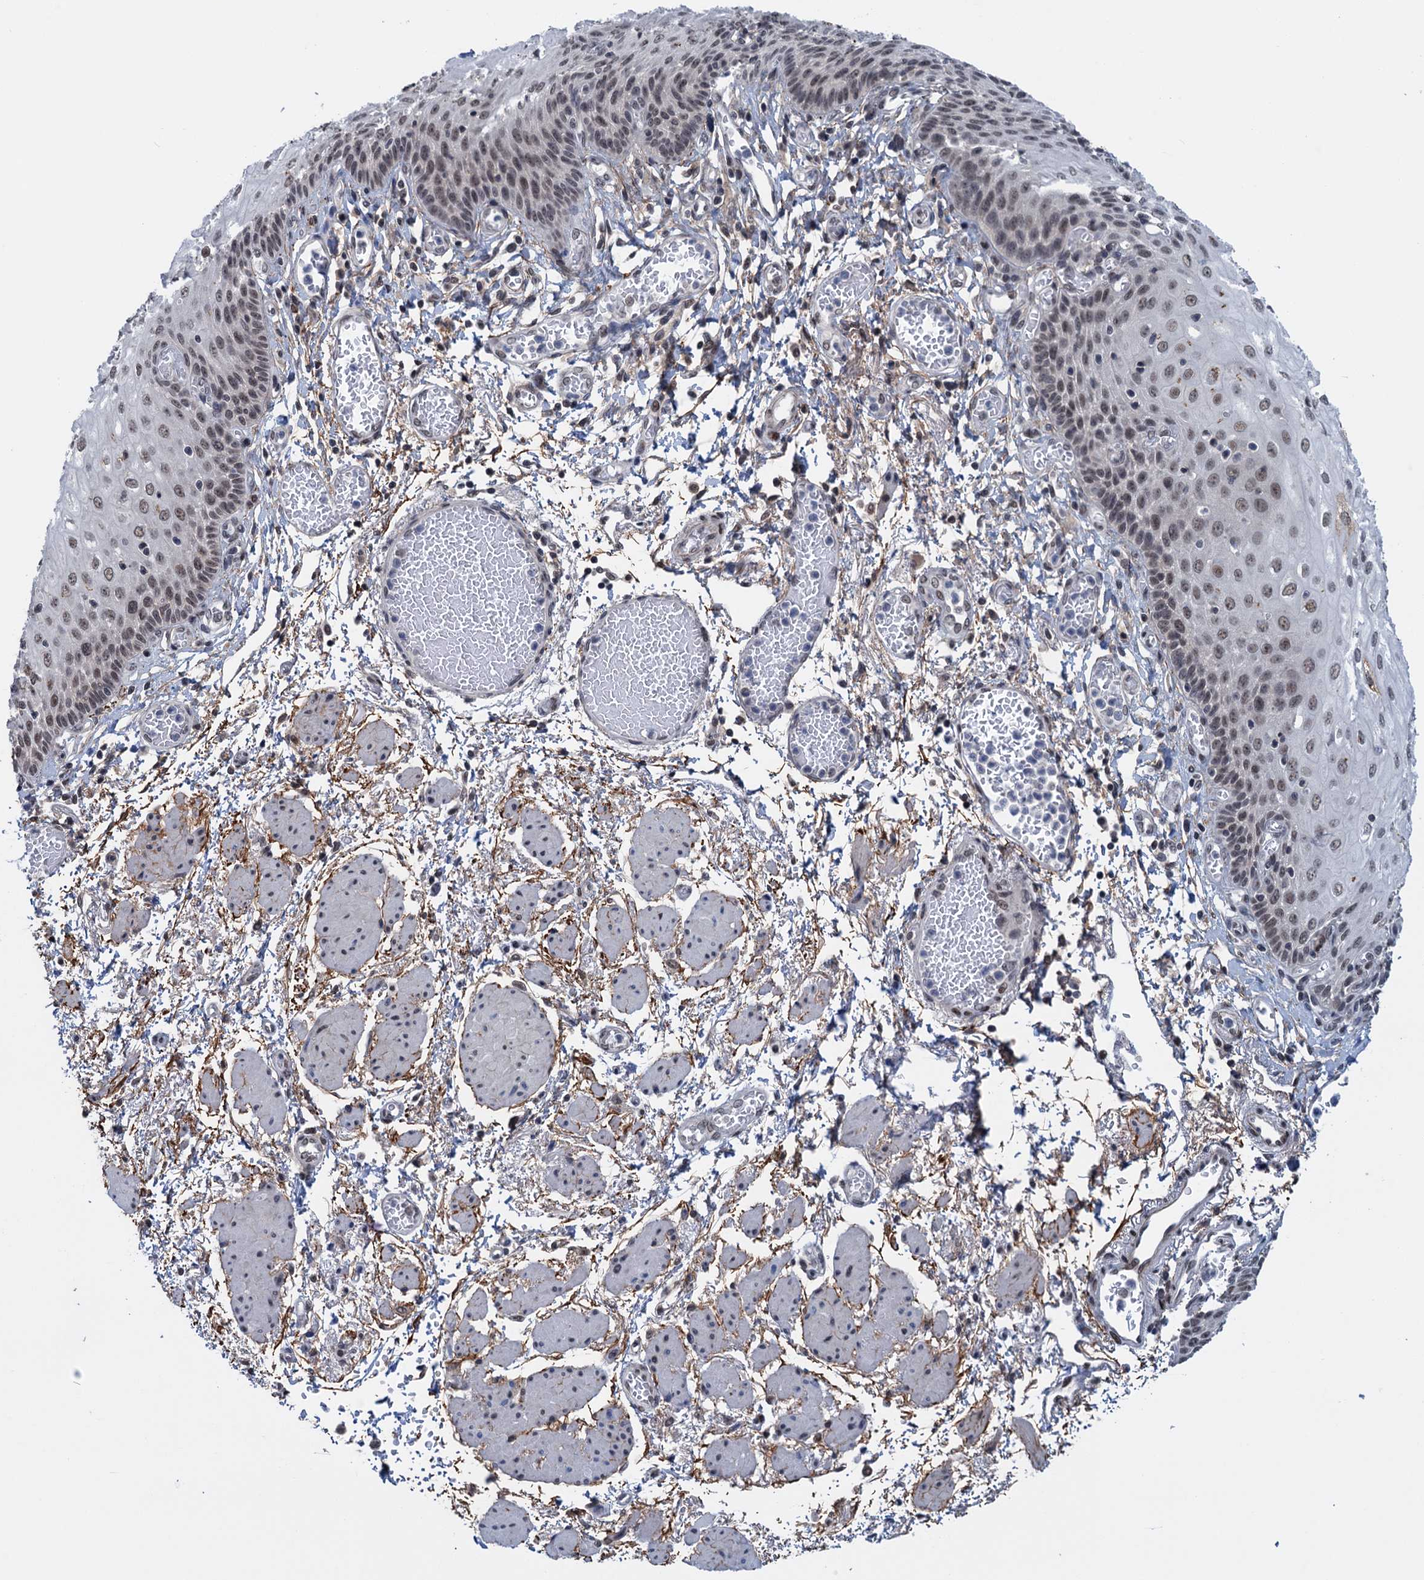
{"staining": {"intensity": "moderate", "quantity": ">75%", "location": "nuclear"}, "tissue": "esophagus", "cell_type": "Squamous epithelial cells", "image_type": "normal", "snomed": [{"axis": "morphology", "description": "Normal tissue, NOS"}, {"axis": "topography", "description": "Esophagus"}], "caption": "Immunohistochemistry image of benign esophagus stained for a protein (brown), which displays medium levels of moderate nuclear expression in approximately >75% of squamous epithelial cells.", "gene": "SAE1", "patient": {"sex": "male", "age": 81}}